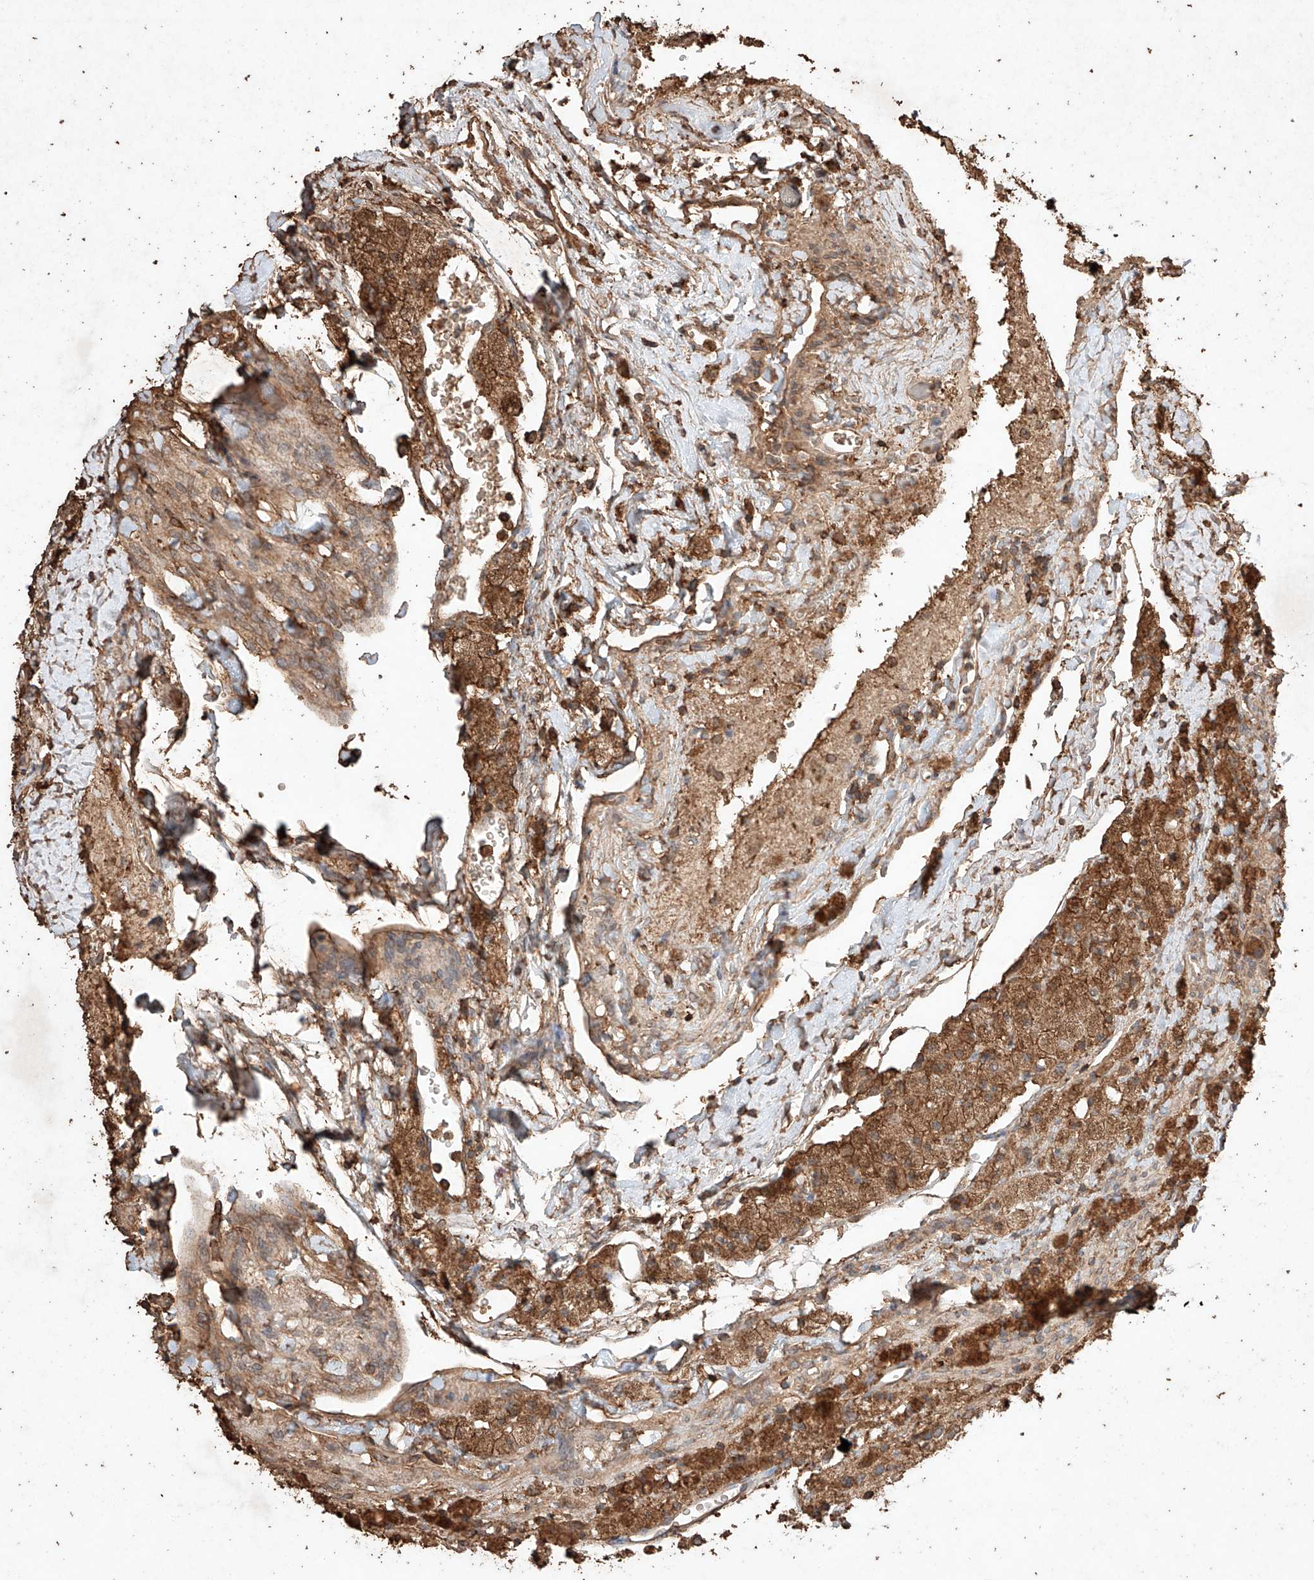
{"staining": {"intensity": "strong", "quantity": ">75%", "location": "cytoplasmic/membranous,nuclear"}, "tissue": "glioma", "cell_type": "Tumor cells", "image_type": "cancer", "snomed": [{"axis": "morphology", "description": "Glioma, malignant, High grade"}, {"axis": "topography", "description": "Brain"}], "caption": "A brown stain labels strong cytoplasmic/membranous and nuclear staining of a protein in malignant glioma (high-grade) tumor cells.", "gene": "M6PR", "patient": {"sex": "male", "age": 34}}